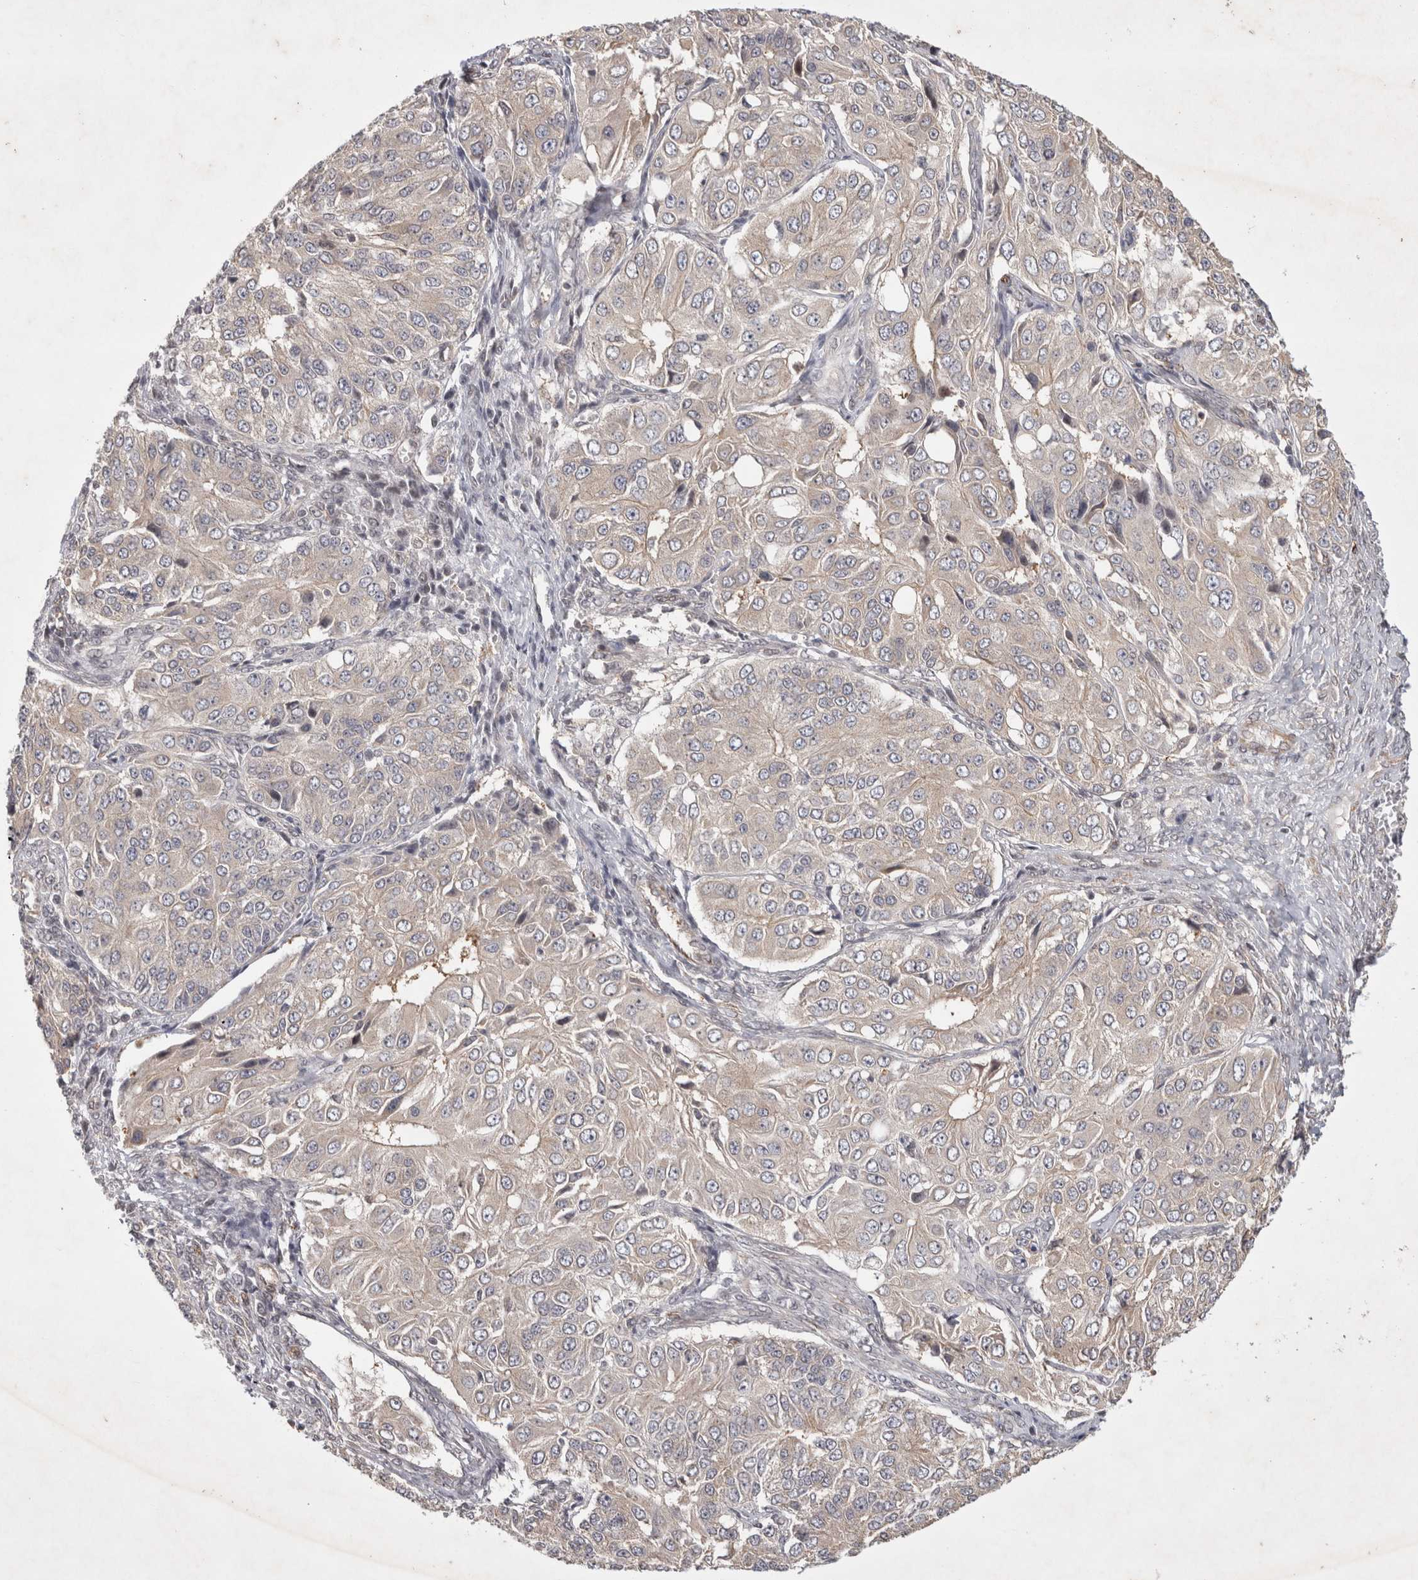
{"staining": {"intensity": "weak", "quantity": "<25%", "location": "cytoplasmic/membranous"}, "tissue": "ovarian cancer", "cell_type": "Tumor cells", "image_type": "cancer", "snomed": [{"axis": "morphology", "description": "Carcinoma, endometroid"}, {"axis": "topography", "description": "Ovary"}], "caption": "DAB immunohistochemical staining of human ovarian endometroid carcinoma reveals no significant expression in tumor cells.", "gene": "ZNF318", "patient": {"sex": "female", "age": 51}}